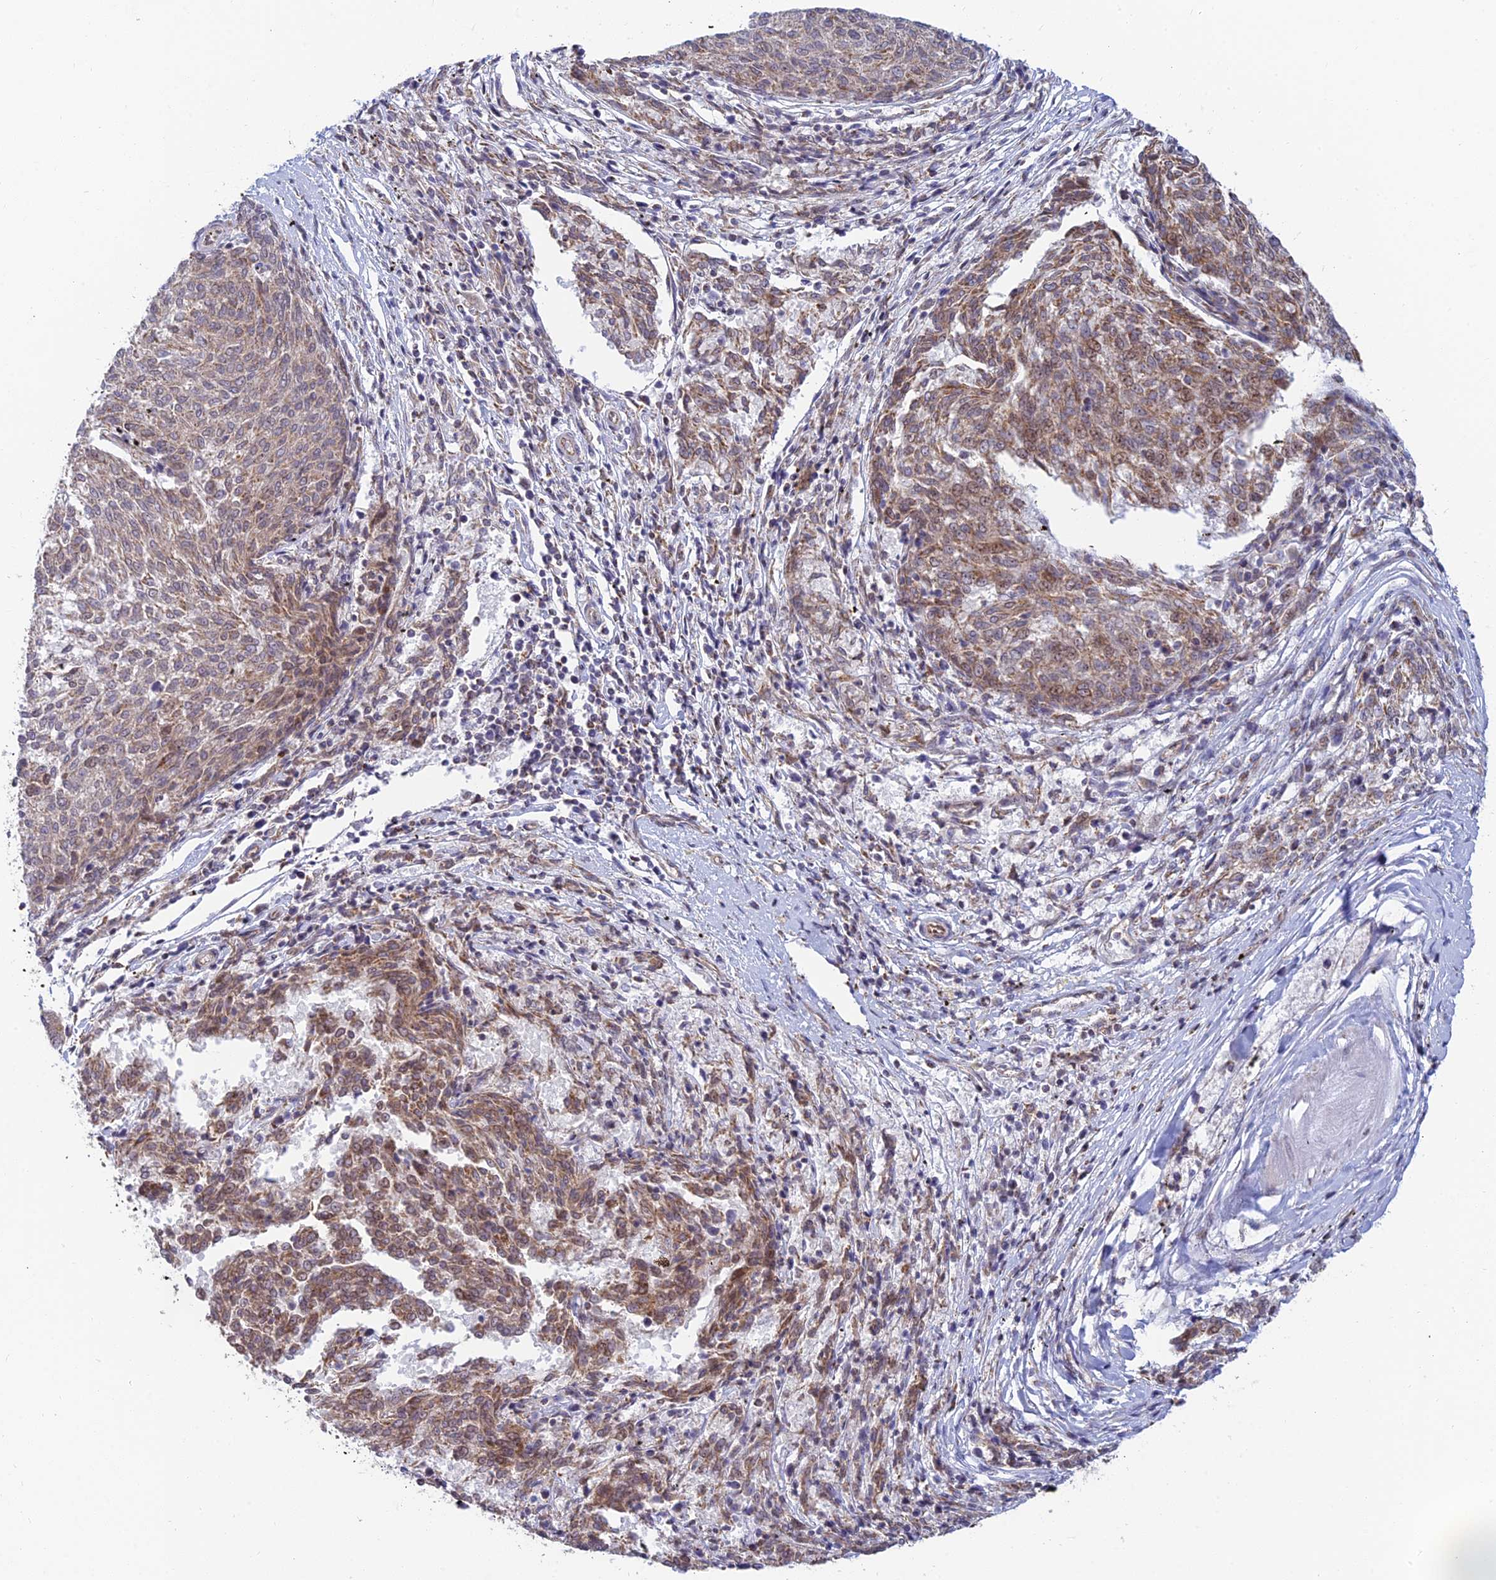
{"staining": {"intensity": "weak", "quantity": "25%-75%", "location": "cytoplasmic/membranous,nuclear"}, "tissue": "melanoma", "cell_type": "Tumor cells", "image_type": "cancer", "snomed": [{"axis": "morphology", "description": "Malignant melanoma, NOS"}, {"axis": "topography", "description": "Skin"}], "caption": "A photomicrograph showing weak cytoplasmic/membranous and nuclear expression in approximately 25%-75% of tumor cells in melanoma, as visualized by brown immunohistochemical staining.", "gene": "HOOK2", "patient": {"sex": "female", "age": 72}}